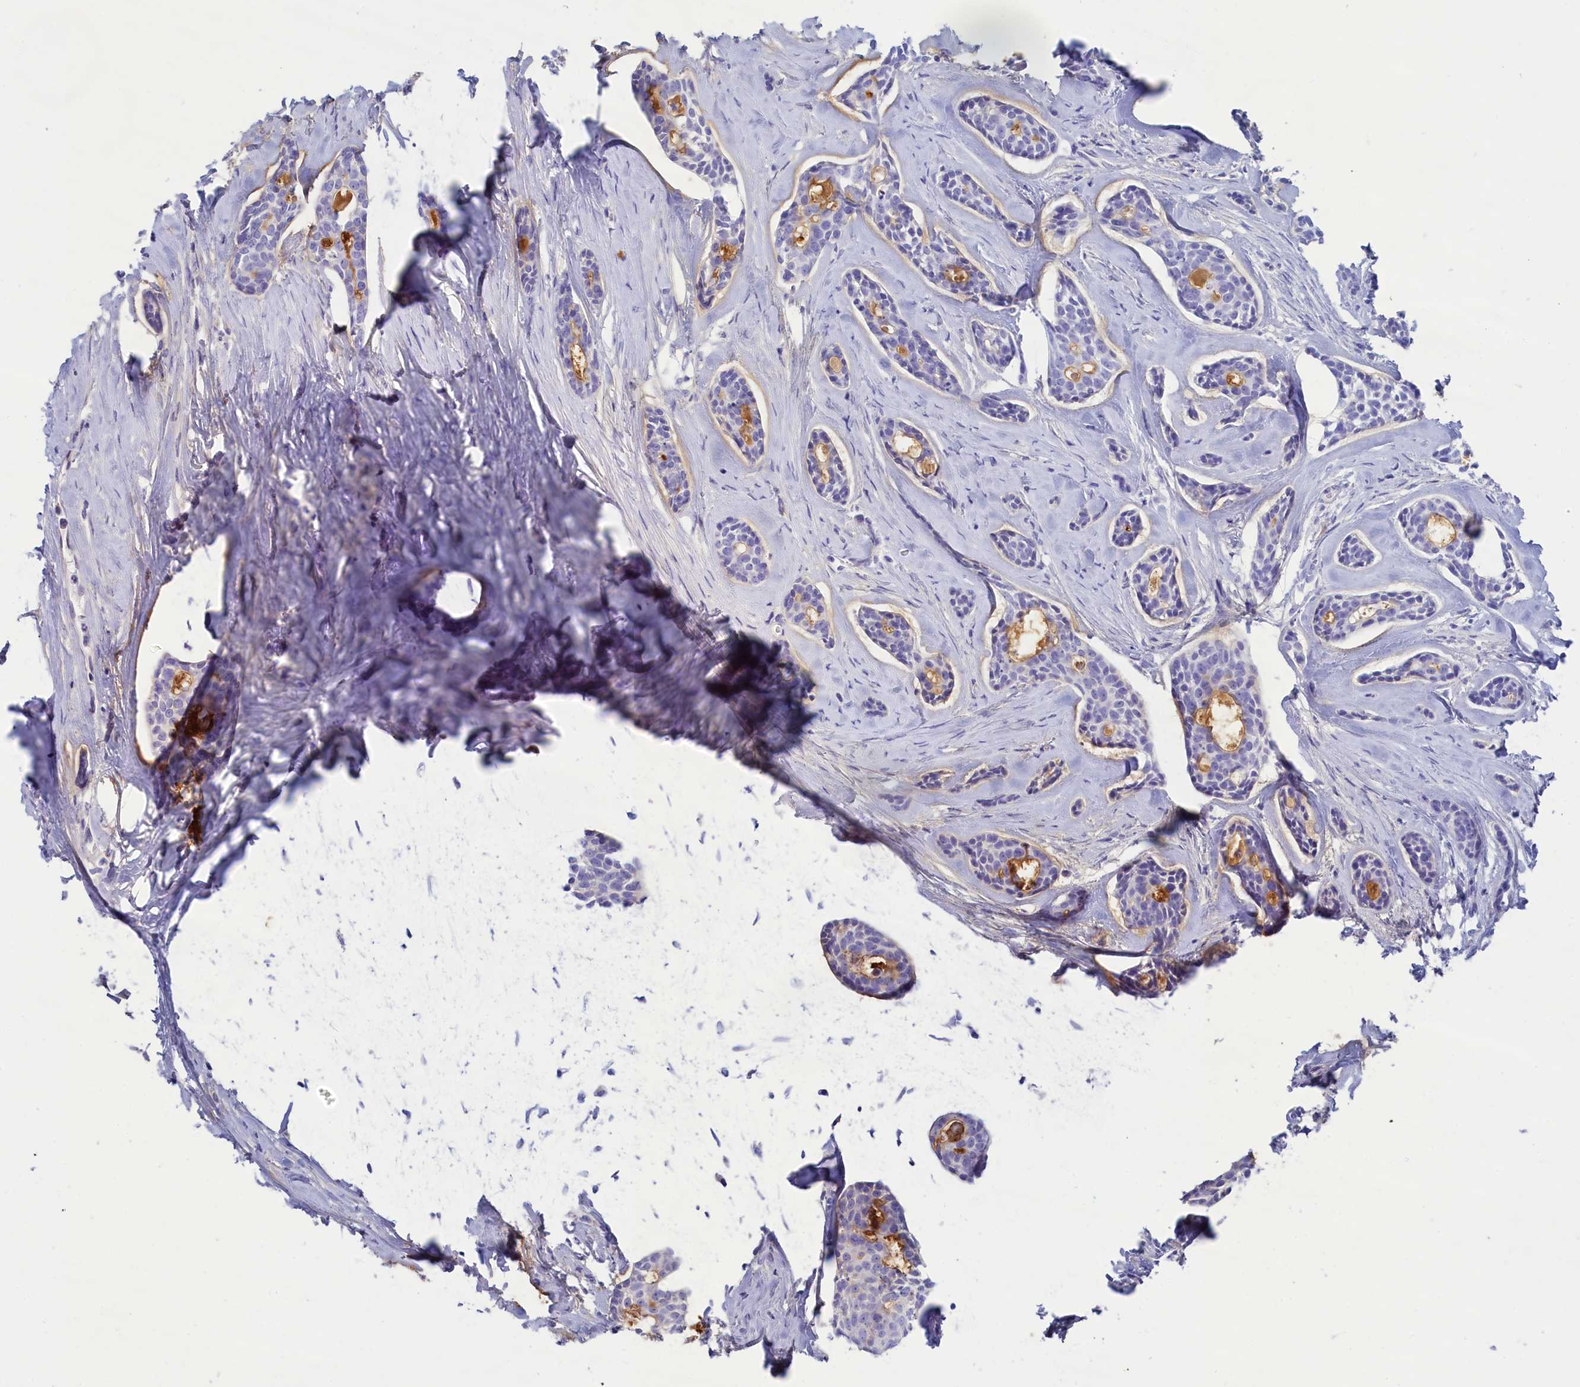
{"staining": {"intensity": "negative", "quantity": "none", "location": "none"}, "tissue": "head and neck cancer", "cell_type": "Tumor cells", "image_type": "cancer", "snomed": [{"axis": "morphology", "description": "Adenocarcinoma, NOS"}, {"axis": "topography", "description": "Subcutis"}, {"axis": "topography", "description": "Head-Neck"}], "caption": "The histopathology image demonstrates no staining of tumor cells in head and neck cancer.", "gene": "MPV17L2", "patient": {"sex": "female", "age": 73}}